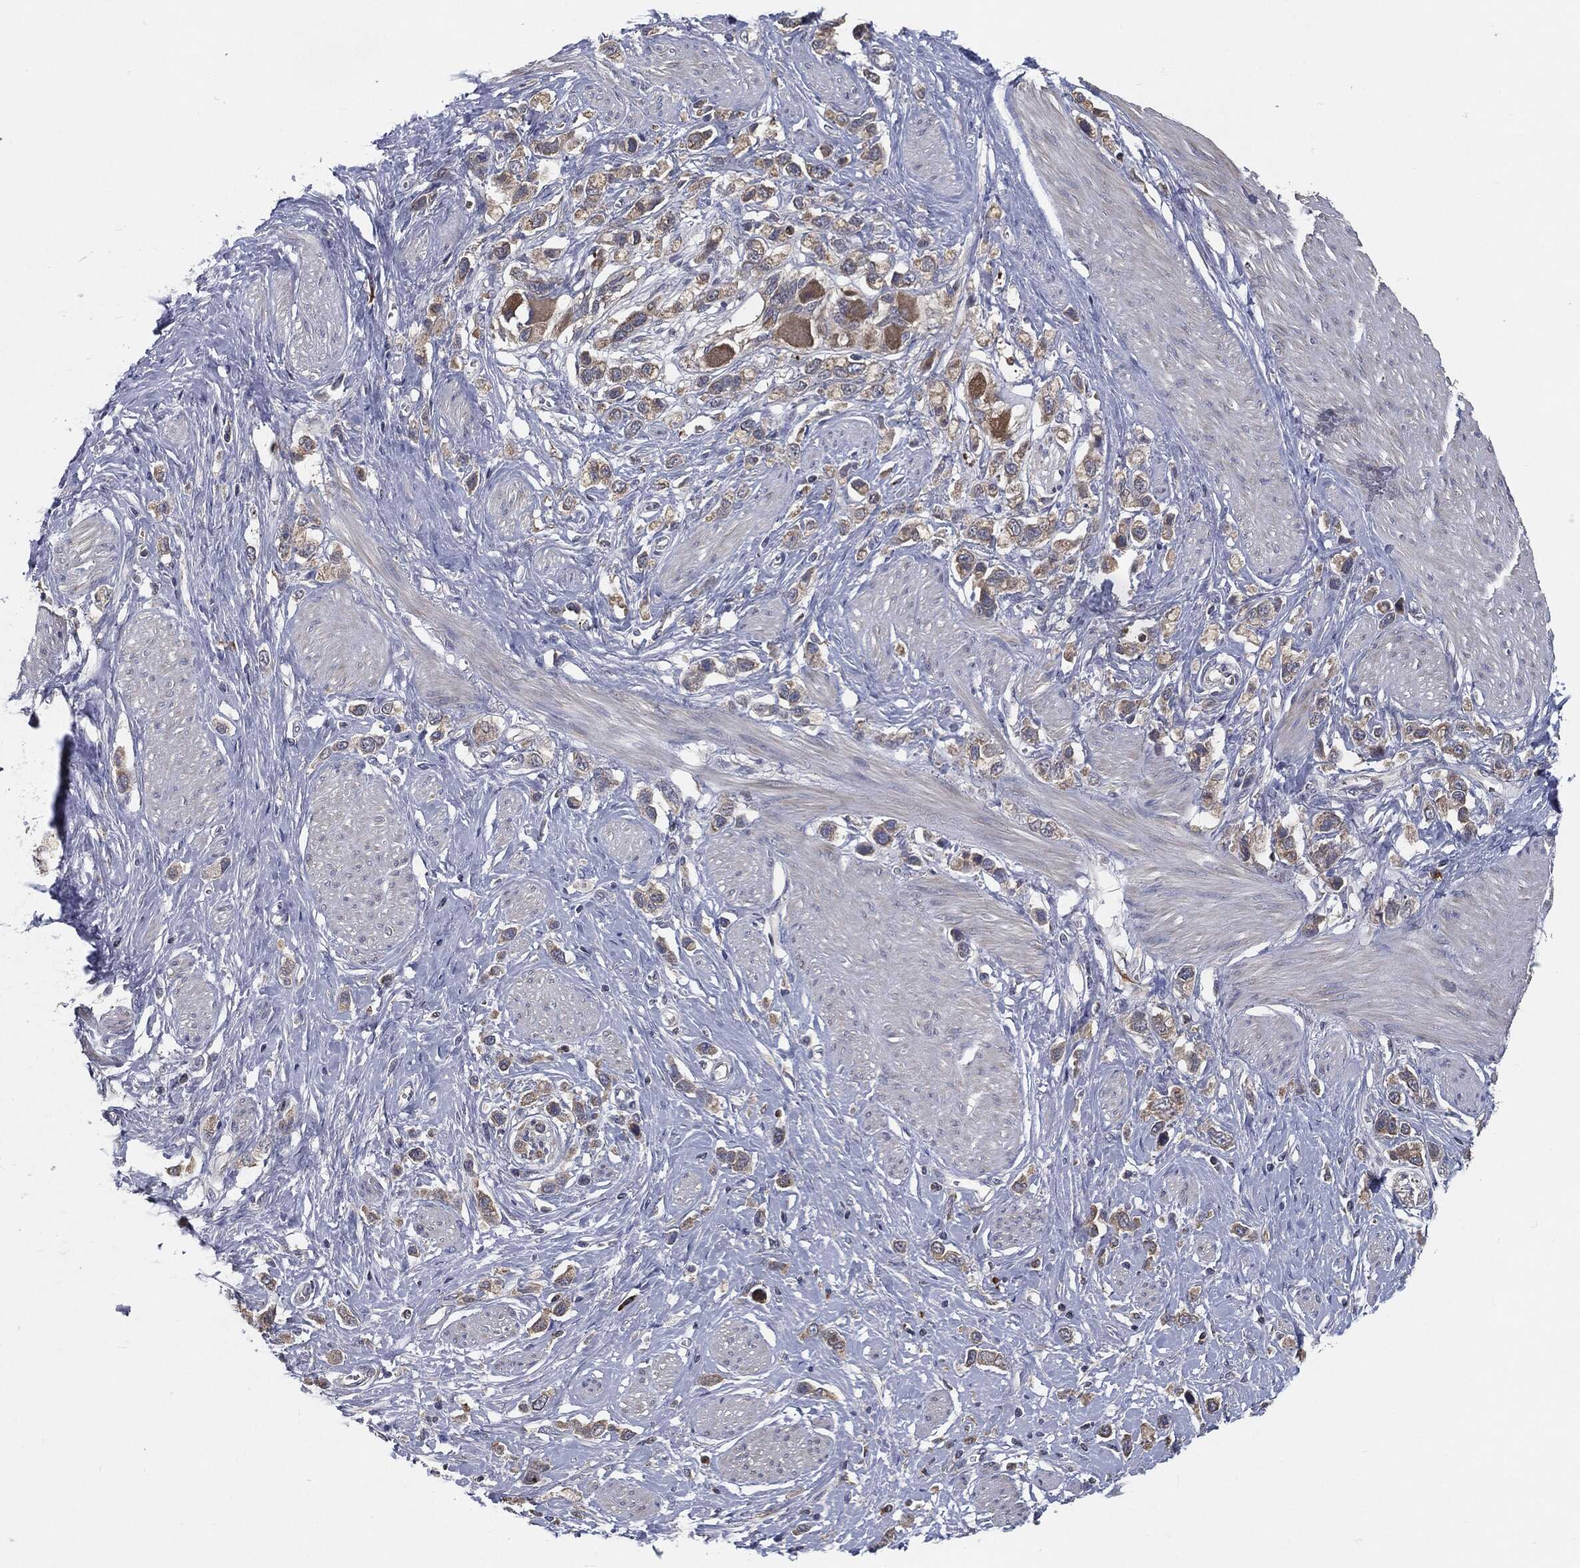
{"staining": {"intensity": "moderate", "quantity": "<25%", "location": "cytoplasmic/membranous"}, "tissue": "stomach cancer", "cell_type": "Tumor cells", "image_type": "cancer", "snomed": [{"axis": "morphology", "description": "Normal tissue, NOS"}, {"axis": "morphology", "description": "Adenocarcinoma, NOS"}, {"axis": "morphology", "description": "Adenocarcinoma, High grade"}, {"axis": "topography", "description": "Stomach, upper"}, {"axis": "topography", "description": "Stomach"}], "caption": "This is an image of immunohistochemistry (IHC) staining of stomach adenocarcinoma, which shows moderate staining in the cytoplasmic/membranous of tumor cells.", "gene": "PRDX4", "patient": {"sex": "female", "age": 65}}